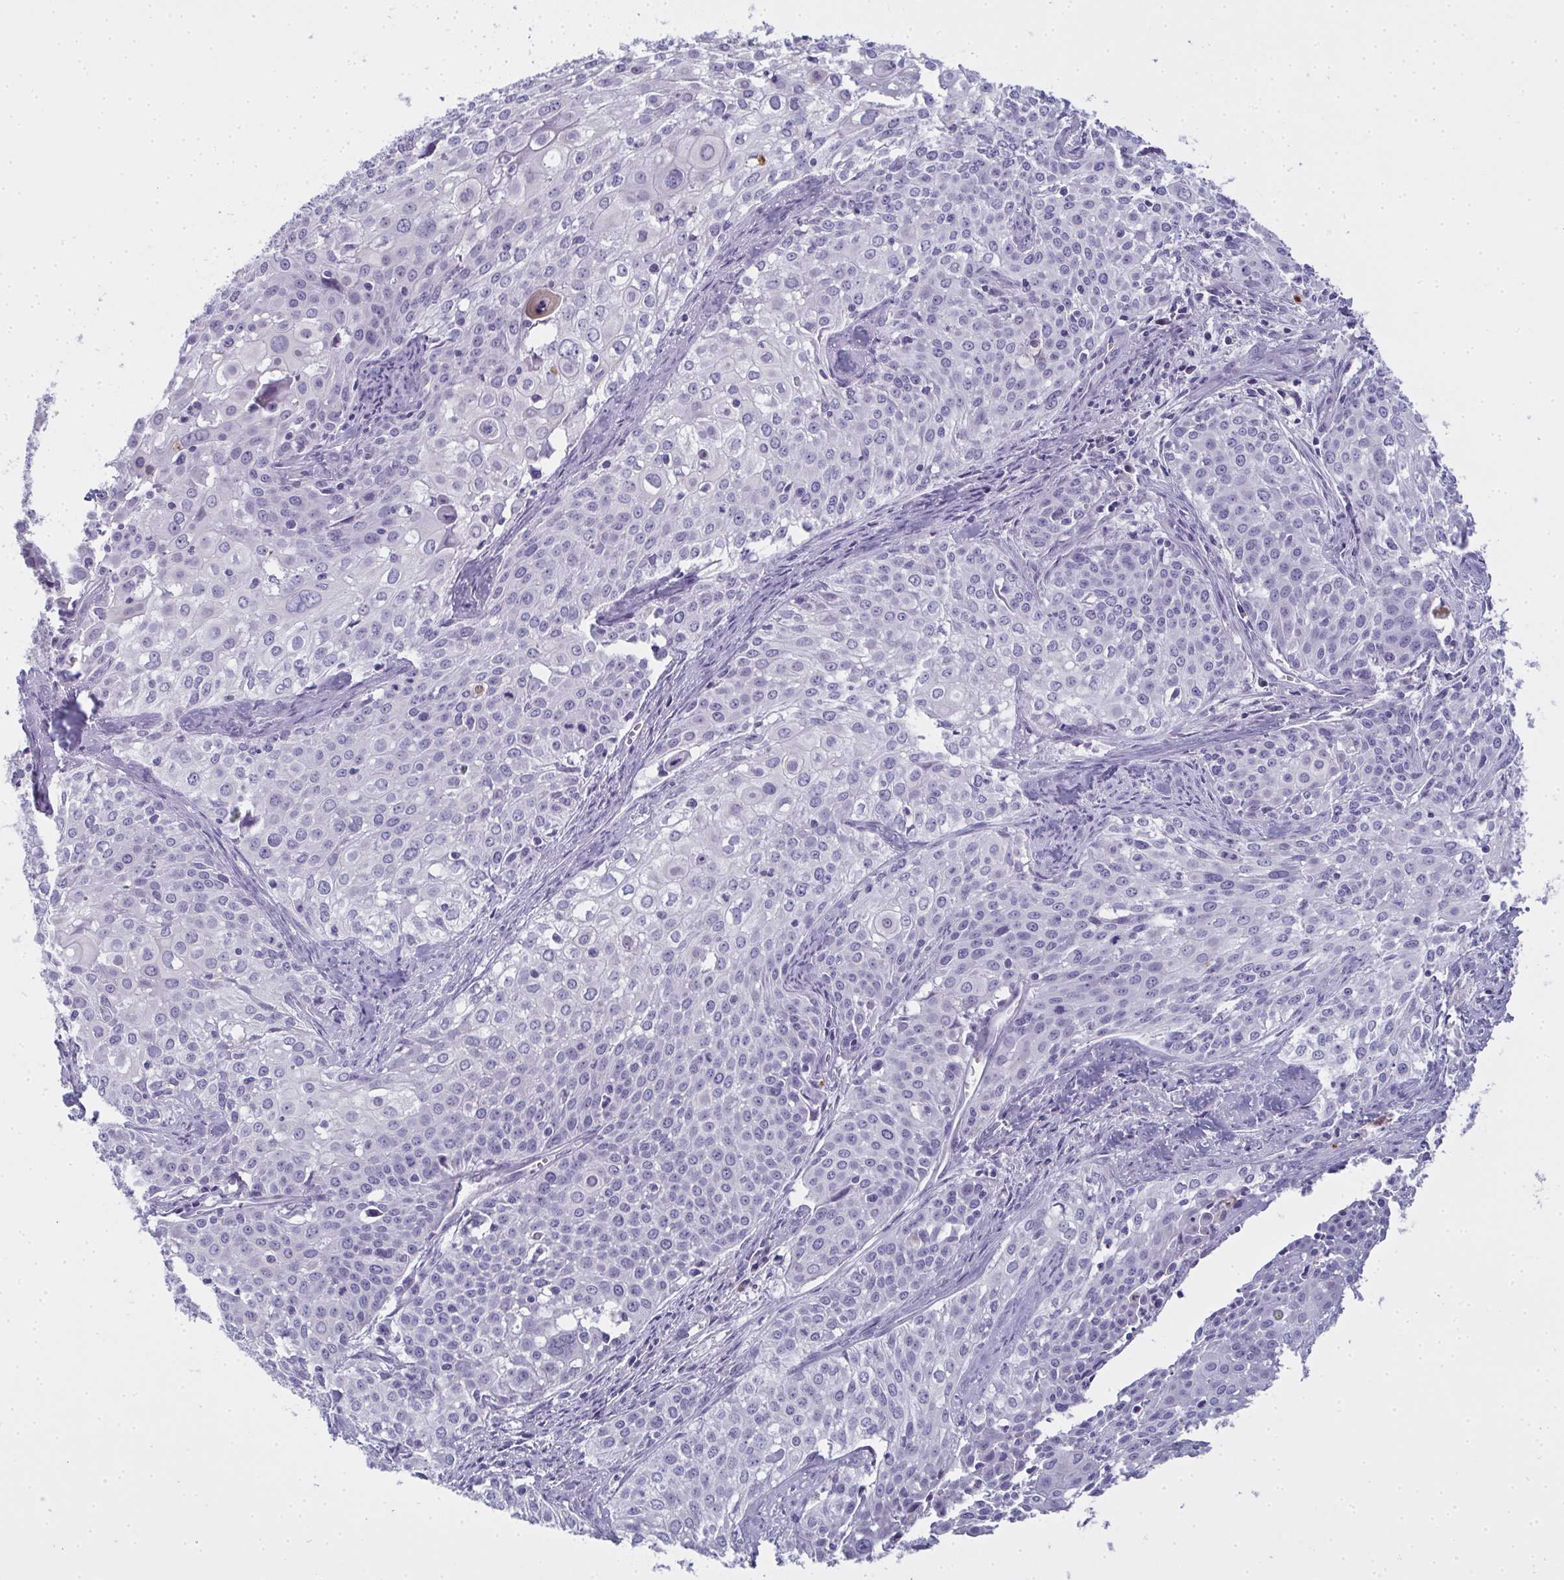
{"staining": {"intensity": "negative", "quantity": "none", "location": "none"}, "tissue": "cervical cancer", "cell_type": "Tumor cells", "image_type": "cancer", "snomed": [{"axis": "morphology", "description": "Squamous cell carcinoma, NOS"}, {"axis": "topography", "description": "Cervix"}], "caption": "This is a micrograph of IHC staining of cervical squamous cell carcinoma, which shows no expression in tumor cells.", "gene": "SLC36A2", "patient": {"sex": "female", "age": 39}}